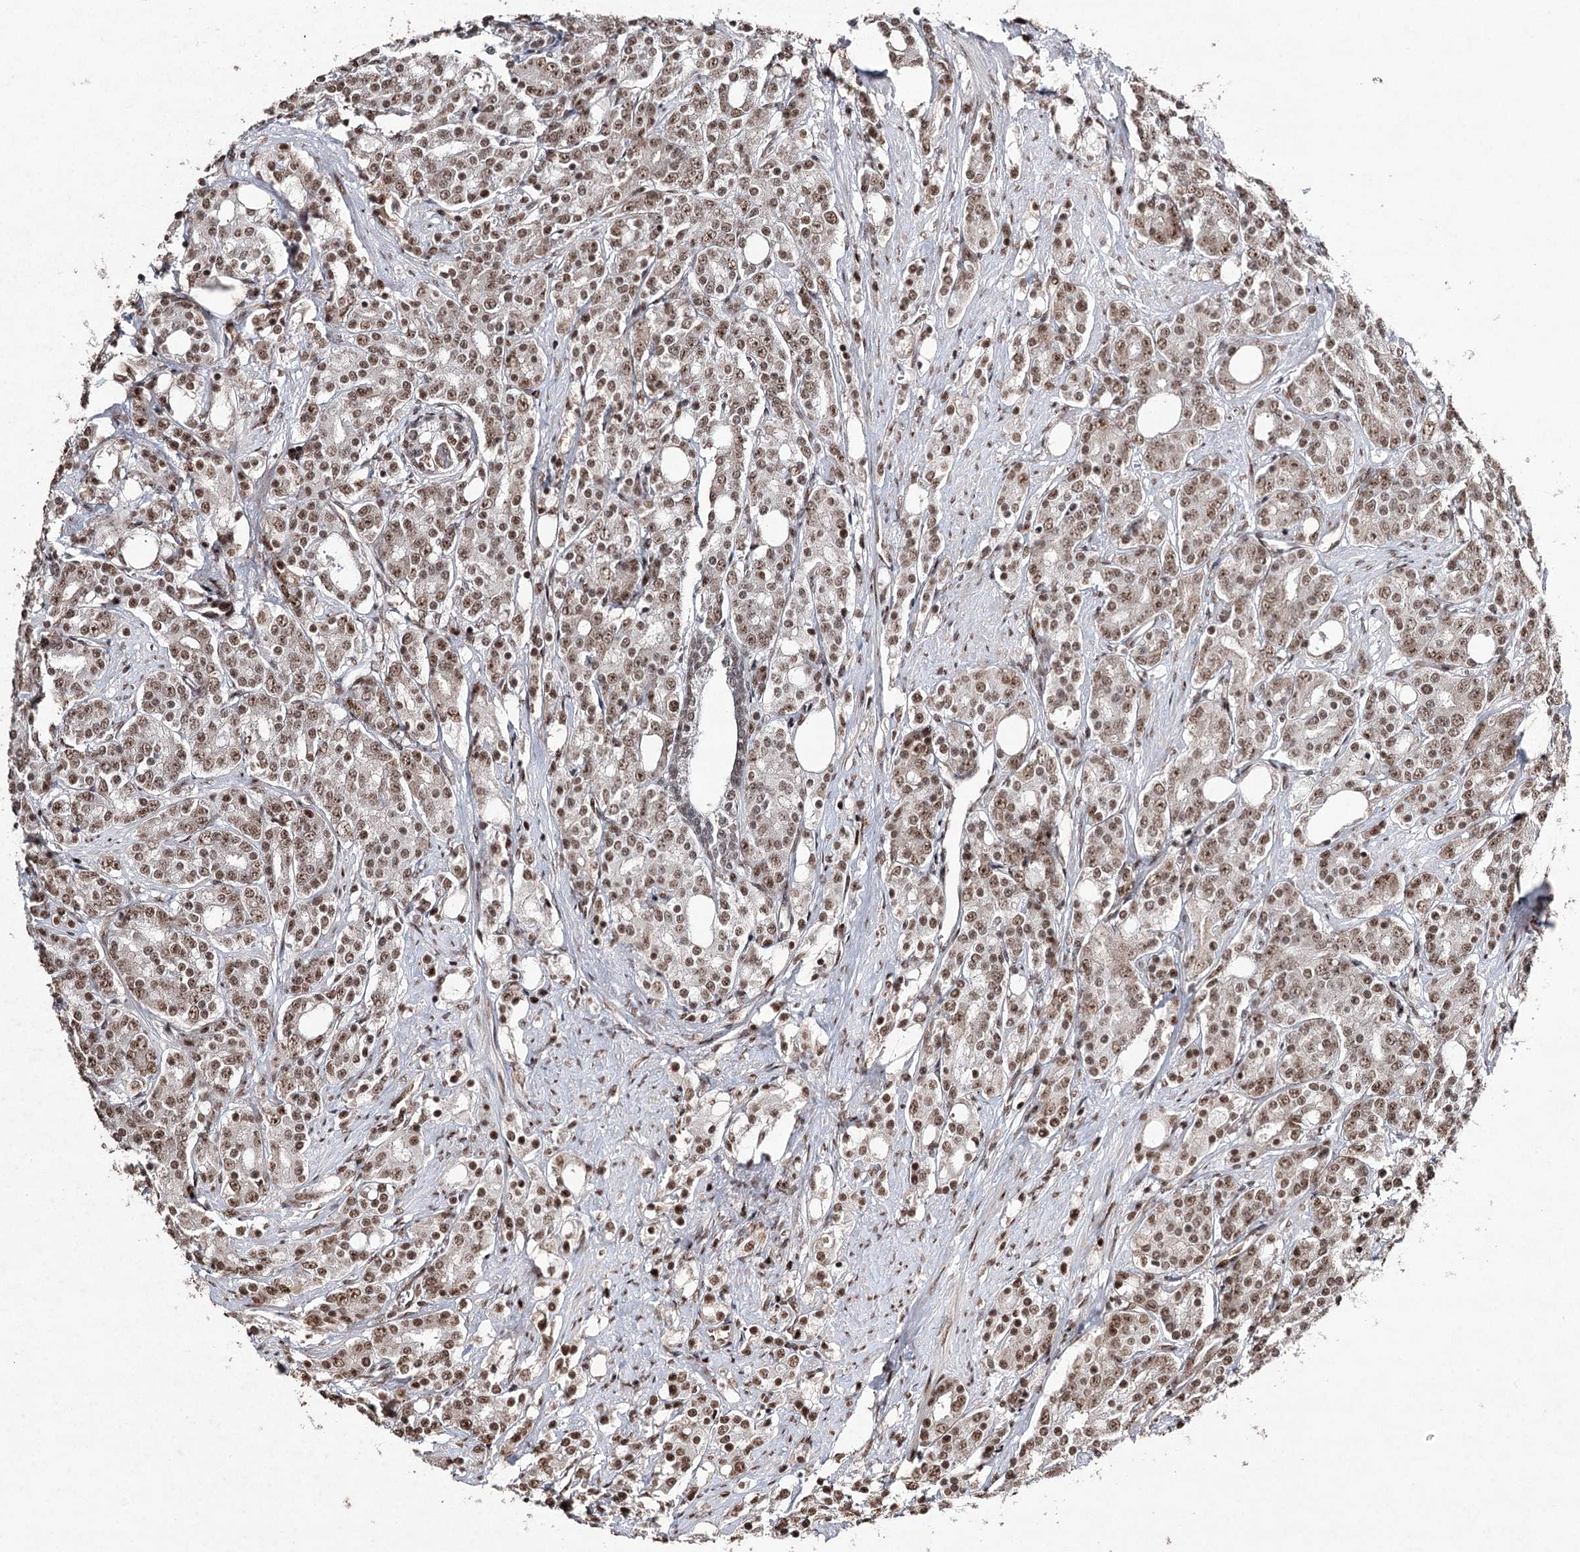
{"staining": {"intensity": "moderate", "quantity": ">75%", "location": "nuclear"}, "tissue": "prostate cancer", "cell_type": "Tumor cells", "image_type": "cancer", "snomed": [{"axis": "morphology", "description": "Adenocarcinoma, High grade"}, {"axis": "topography", "description": "Prostate"}], "caption": "This is a micrograph of IHC staining of prostate cancer (high-grade adenocarcinoma), which shows moderate staining in the nuclear of tumor cells.", "gene": "PDCD4", "patient": {"sex": "male", "age": 62}}